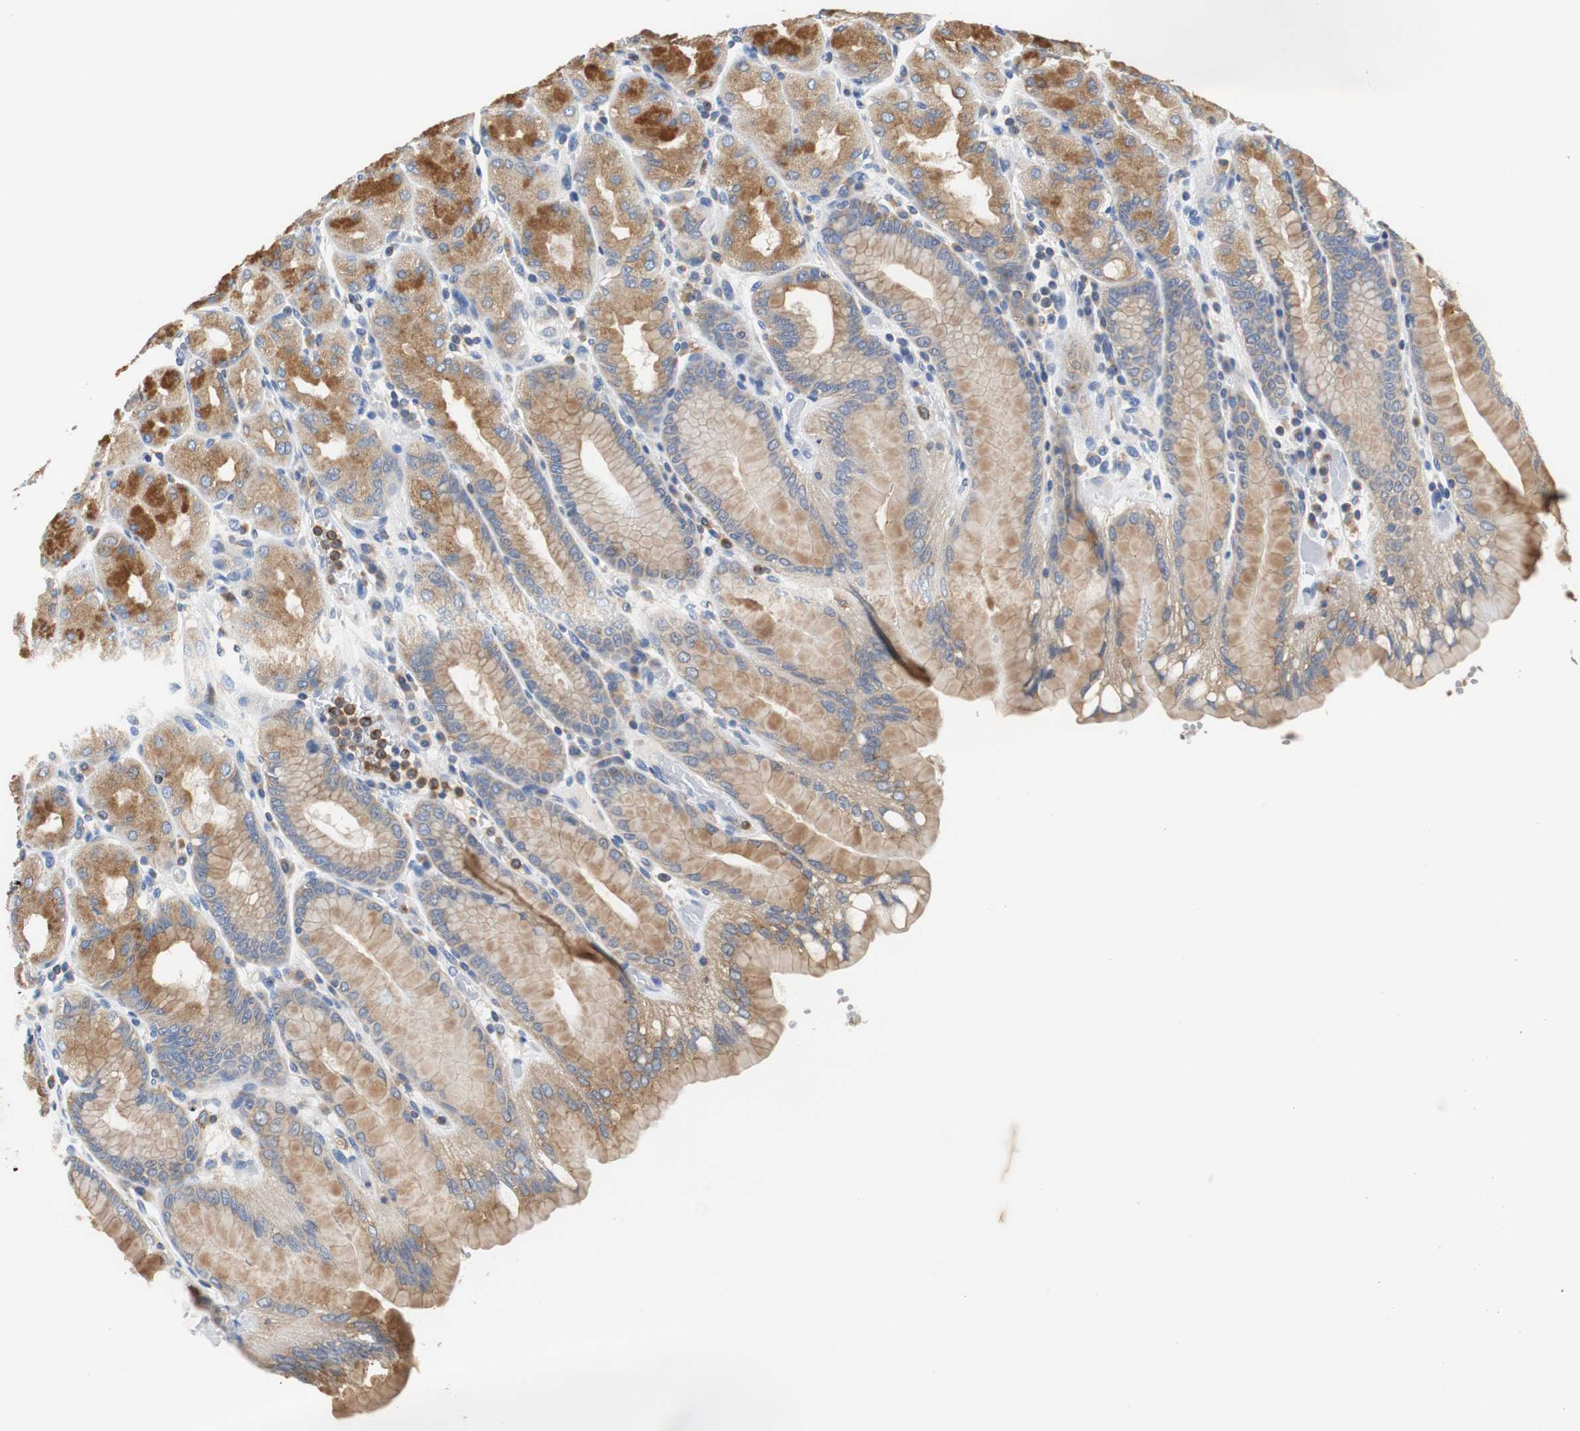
{"staining": {"intensity": "strong", "quantity": ">75%", "location": "cytoplasmic/membranous"}, "tissue": "stomach", "cell_type": "Glandular cells", "image_type": "normal", "snomed": [{"axis": "morphology", "description": "Normal tissue, NOS"}, {"axis": "topography", "description": "Stomach, upper"}, {"axis": "topography", "description": "Stomach"}], "caption": "This histopathology image shows immunohistochemistry staining of normal human stomach, with high strong cytoplasmic/membranous staining in approximately >75% of glandular cells.", "gene": "VAMP8", "patient": {"sex": "male", "age": 76}}